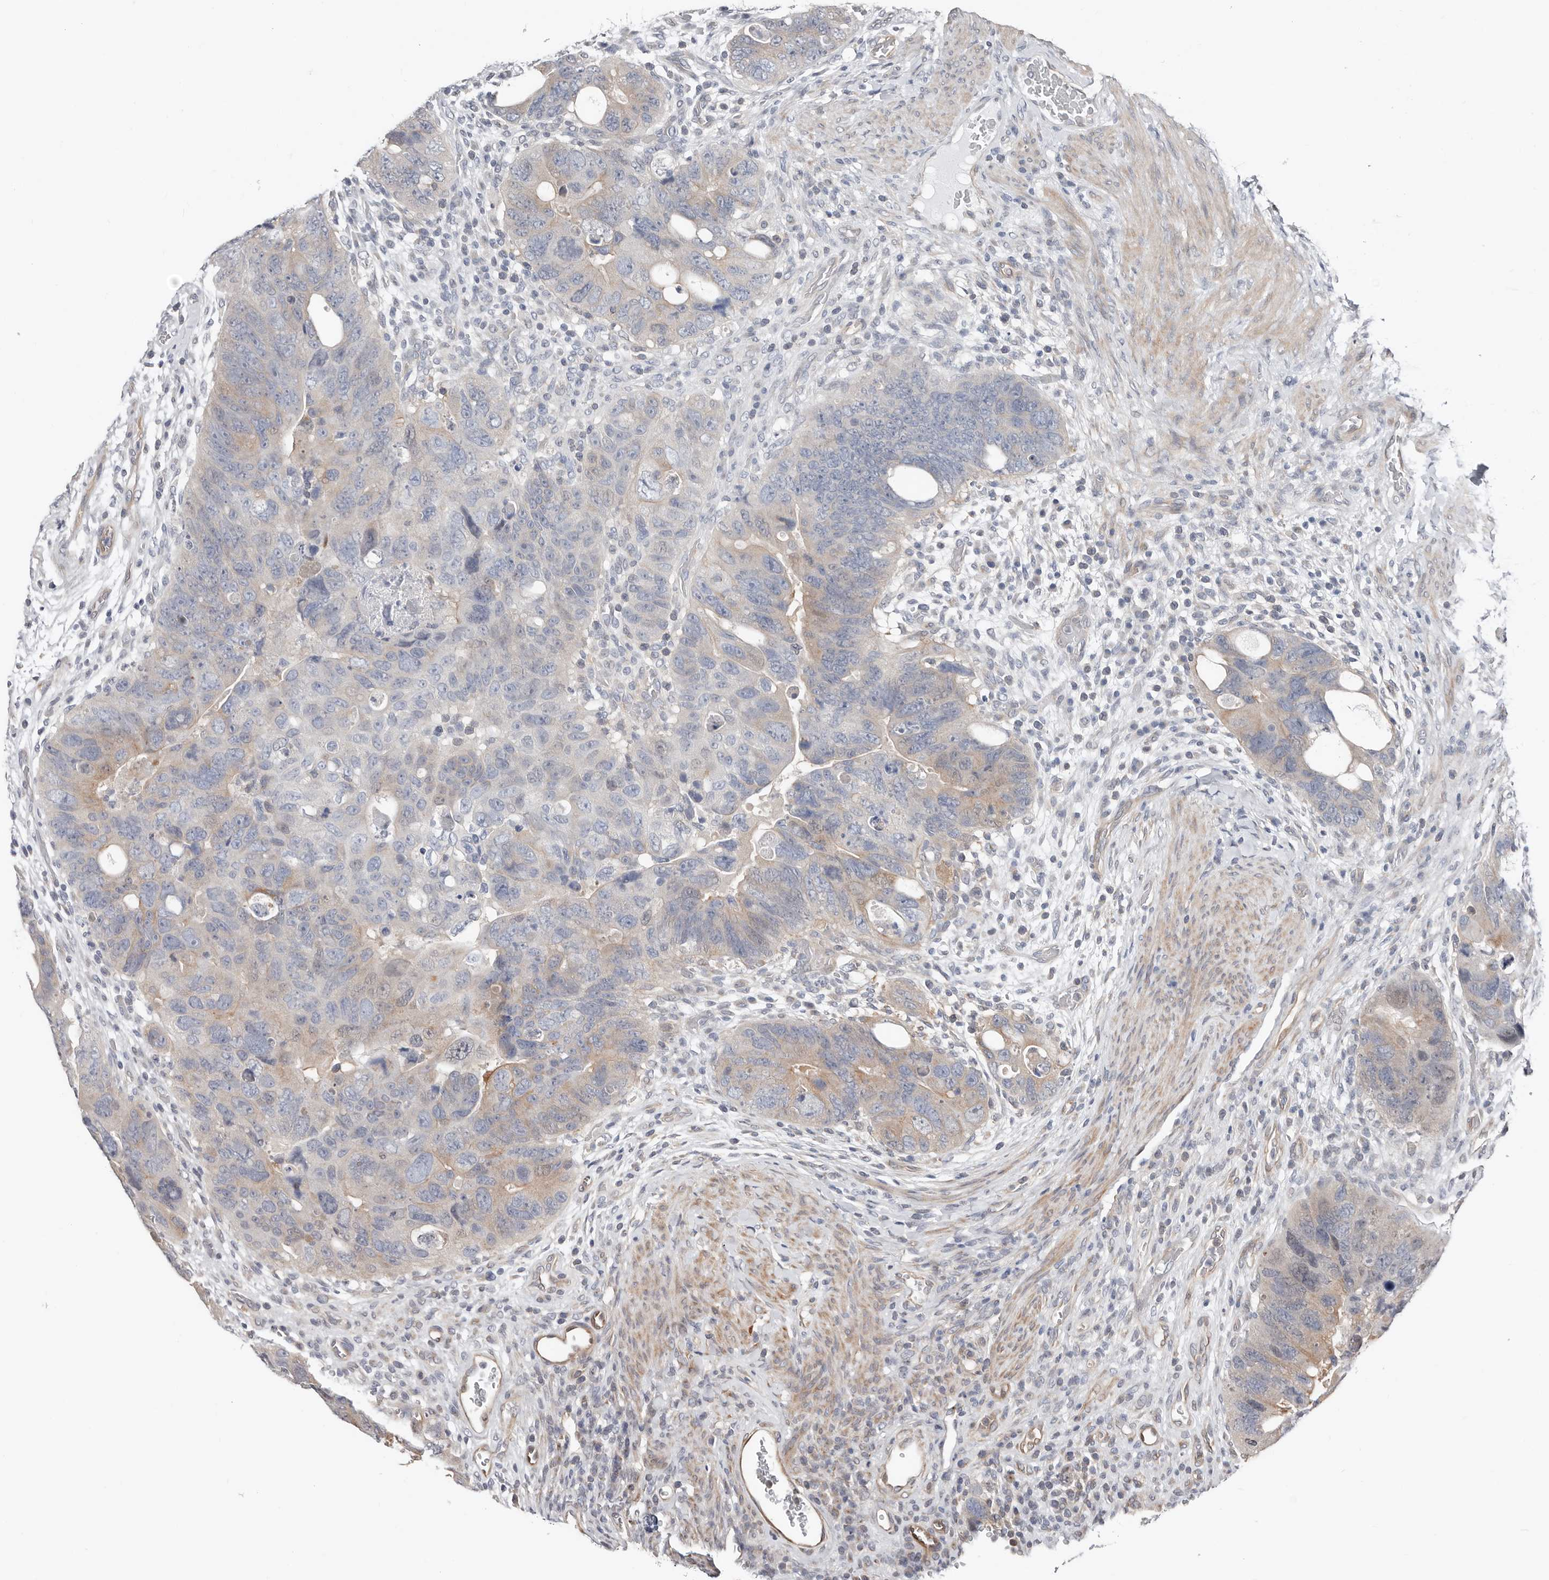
{"staining": {"intensity": "weak", "quantity": "<25%", "location": "cytoplasmic/membranous"}, "tissue": "colorectal cancer", "cell_type": "Tumor cells", "image_type": "cancer", "snomed": [{"axis": "morphology", "description": "Adenocarcinoma, NOS"}, {"axis": "topography", "description": "Rectum"}], "caption": "Tumor cells are negative for protein expression in human colorectal adenocarcinoma.", "gene": "ASRGL1", "patient": {"sex": "male", "age": 59}}